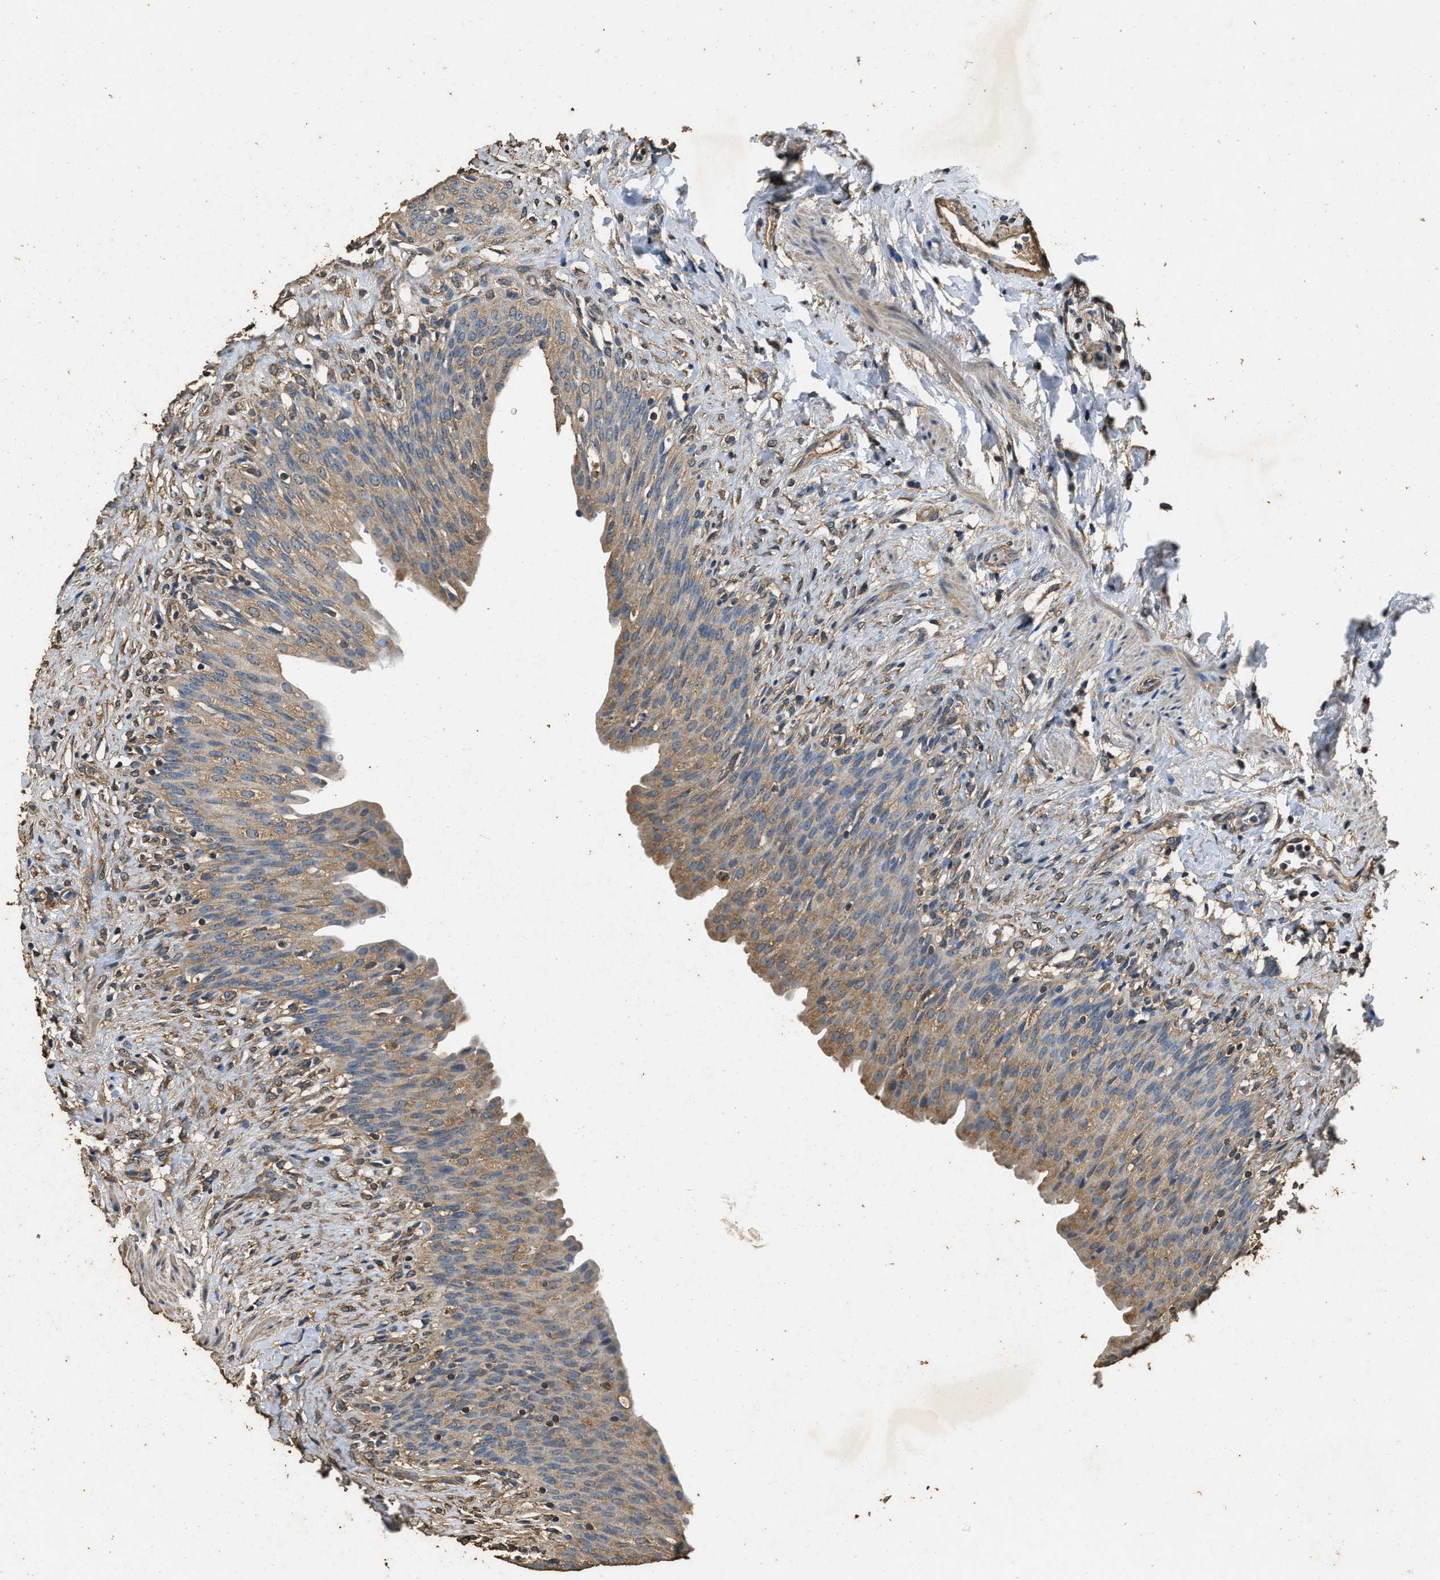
{"staining": {"intensity": "weak", "quantity": ">75%", "location": "cytoplasmic/membranous"}, "tissue": "urinary bladder", "cell_type": "Urothelial cells", "image_type": "normal", "snomed": [{"axis": "morphology", "description": "Normal tissue, NOS"}, {"axis": "topography", "description": "Urinary bladder"}], "caption": "Urinary bladder was stained to show a protein in brown. There is low levels of weak cytoplasmic/membranous staining in approximately >75% of urothelial cells. Nuclei are stained in blue.", "gene": "MIB1", "patient": {"sex": "female", "age": 79}}